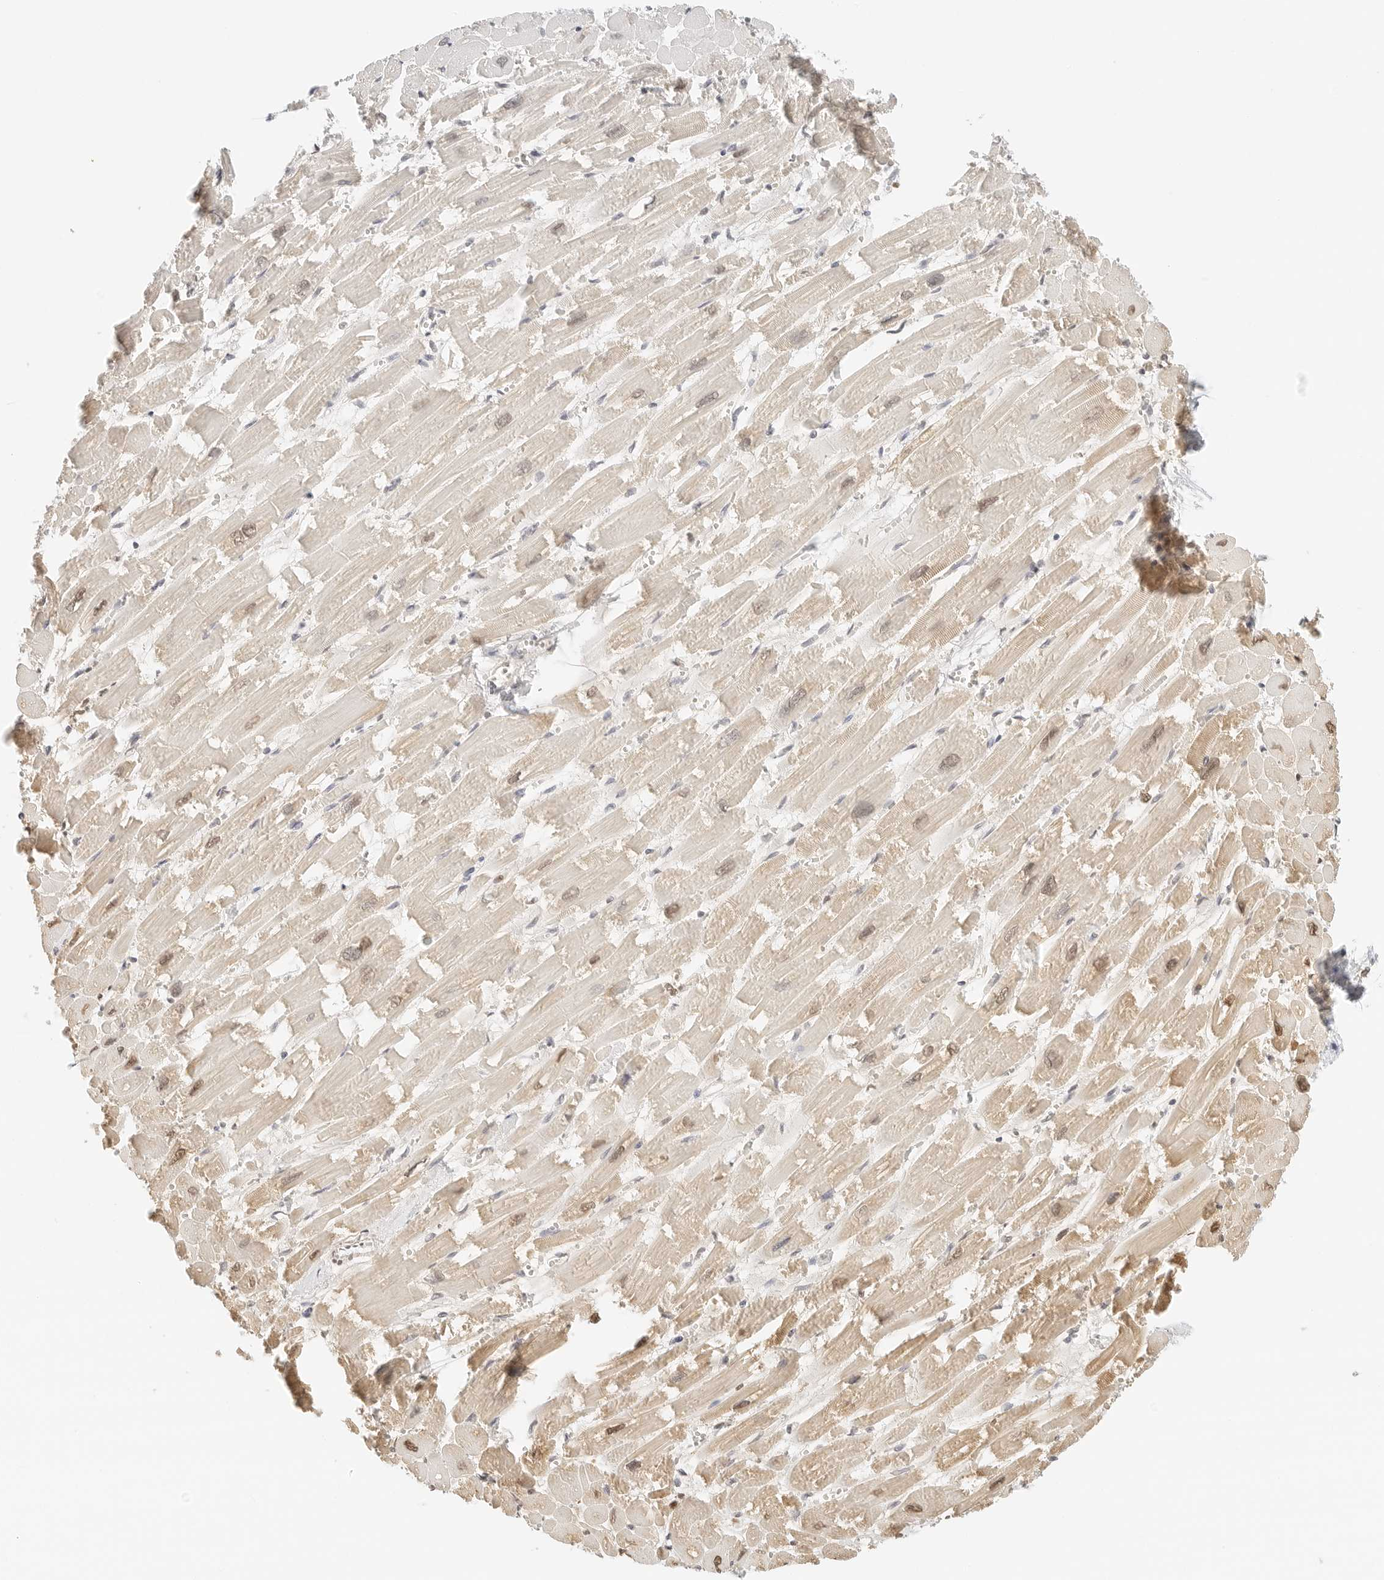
{"staining": {"intensity": "weak", "quantity": ">75%", "location": "cytoplasmic/membranous"}, "tissue": "heart muscle", "cell_type": "Cardiomyocytes", "image_type": "normal", "snomed": [{"axis": "morphology", "description": "Normal tissue, NOS"}, {"axis": "topography", "description": "Heart"}], "caption": "Immunohistochemical staining of benign heart muscle exhibits weak cytoplasmic/membranous protein positivity in approximately >75% of cardiomyocytes. The protein of interest is stained brown, and the nuclei are stained in blue (DAB IHC with brightfield microscopy, high magnification).", "gene": "ATL1", "patient": {"sex": "male", "age": 54}}